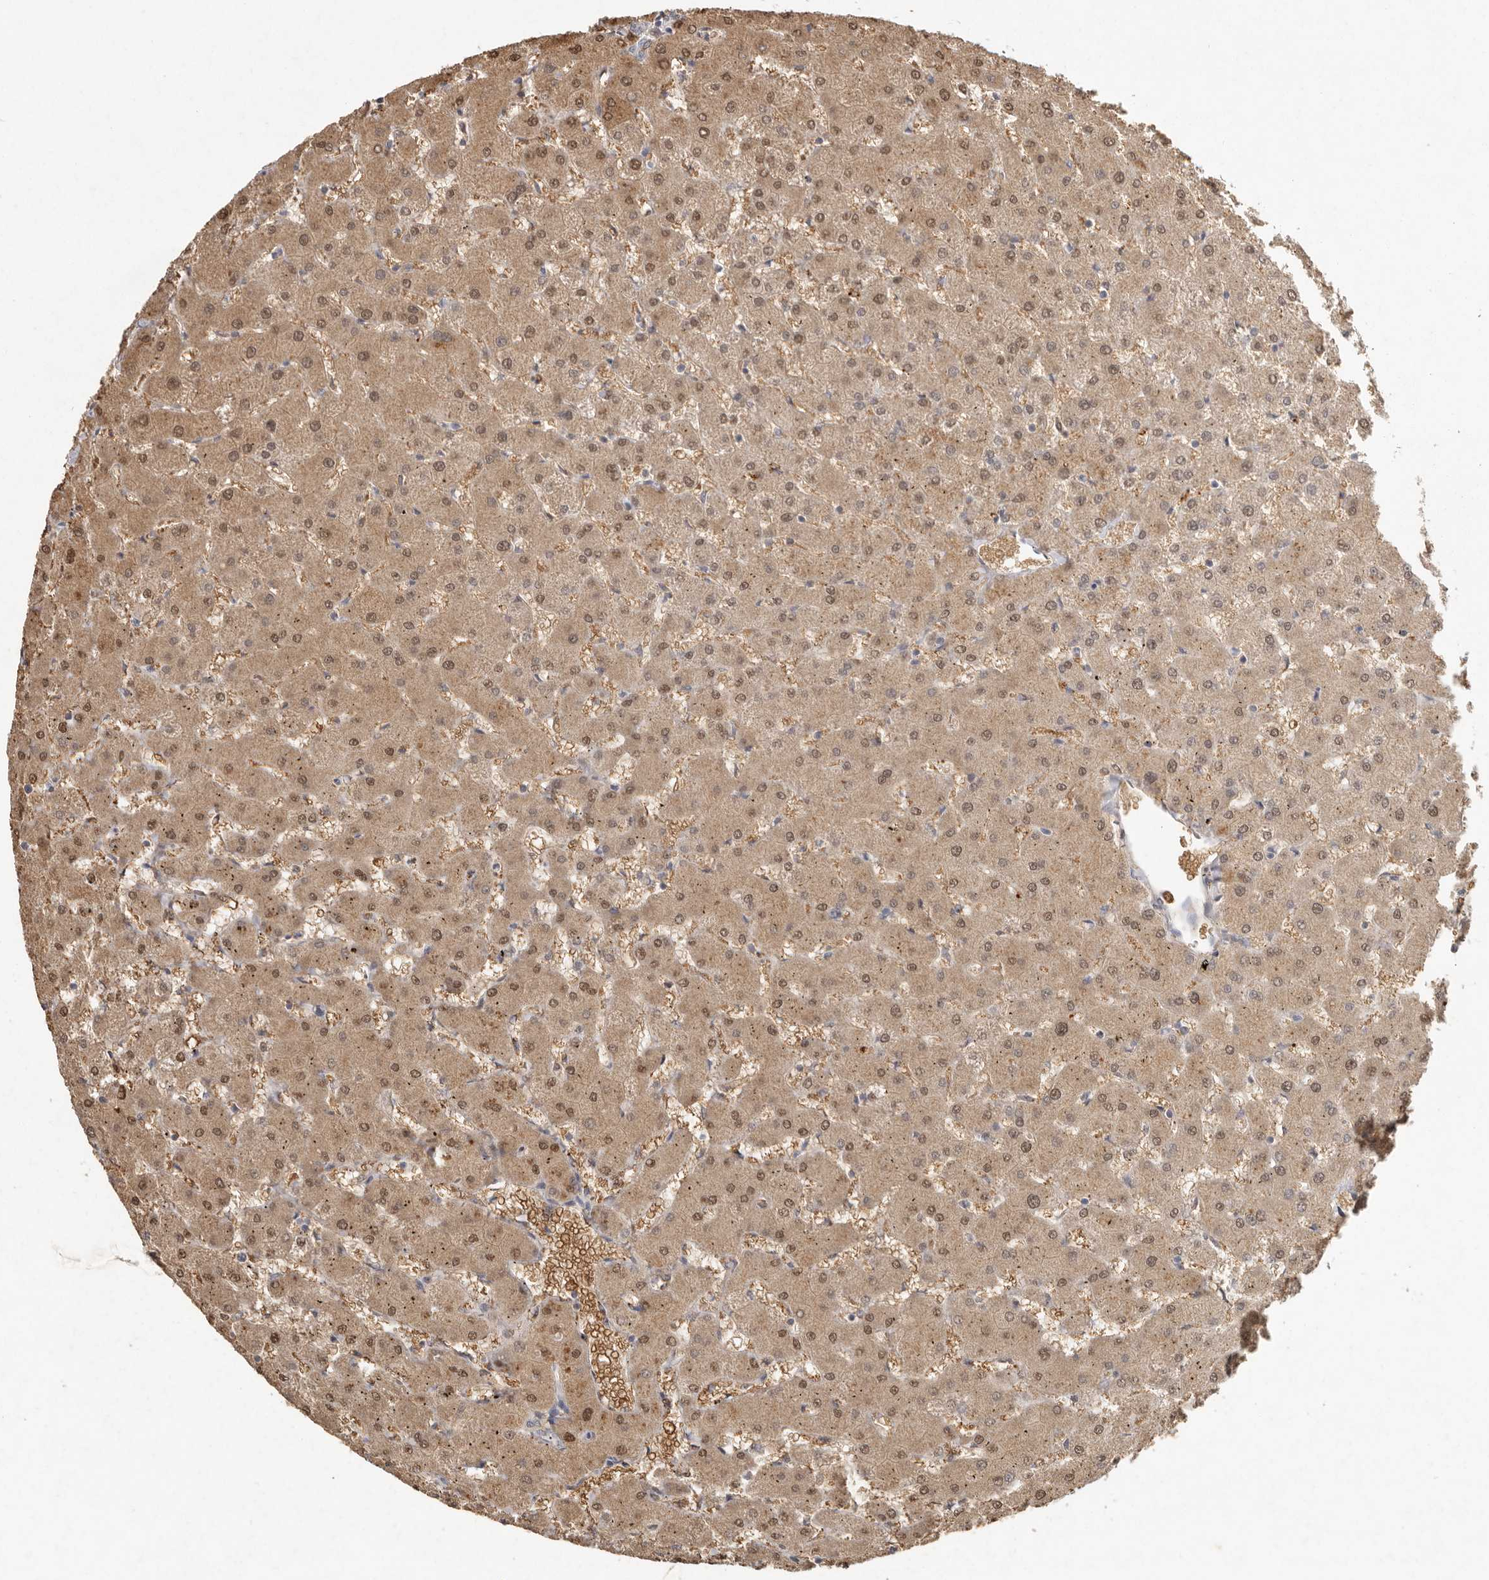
{"staining": {"intensity": "moderate", "quantity": "25%-75%", "location": "cytoplasmic/membranous"}, "tissue": "liver", "cell_type": "Cholangiocytes", "image_type": "normal", "snomed": [{"axis": "morphology", "description": "Normal tissue, NOS"}, {"axis": "topography", "description": "Liver"}], "caption": "IHC of unremarkable liver exhibits medium levels of moderate cytoplasmic/membranous positivity in approximately 25%-75% of cholangiocytes. The staining is performed using DAB brown chromogen to label protein expression. The nuclei are counter-stained blue using hematoxylin.", "gene": "FAM185A", "patient": {"sex": "female", "age": 63}}